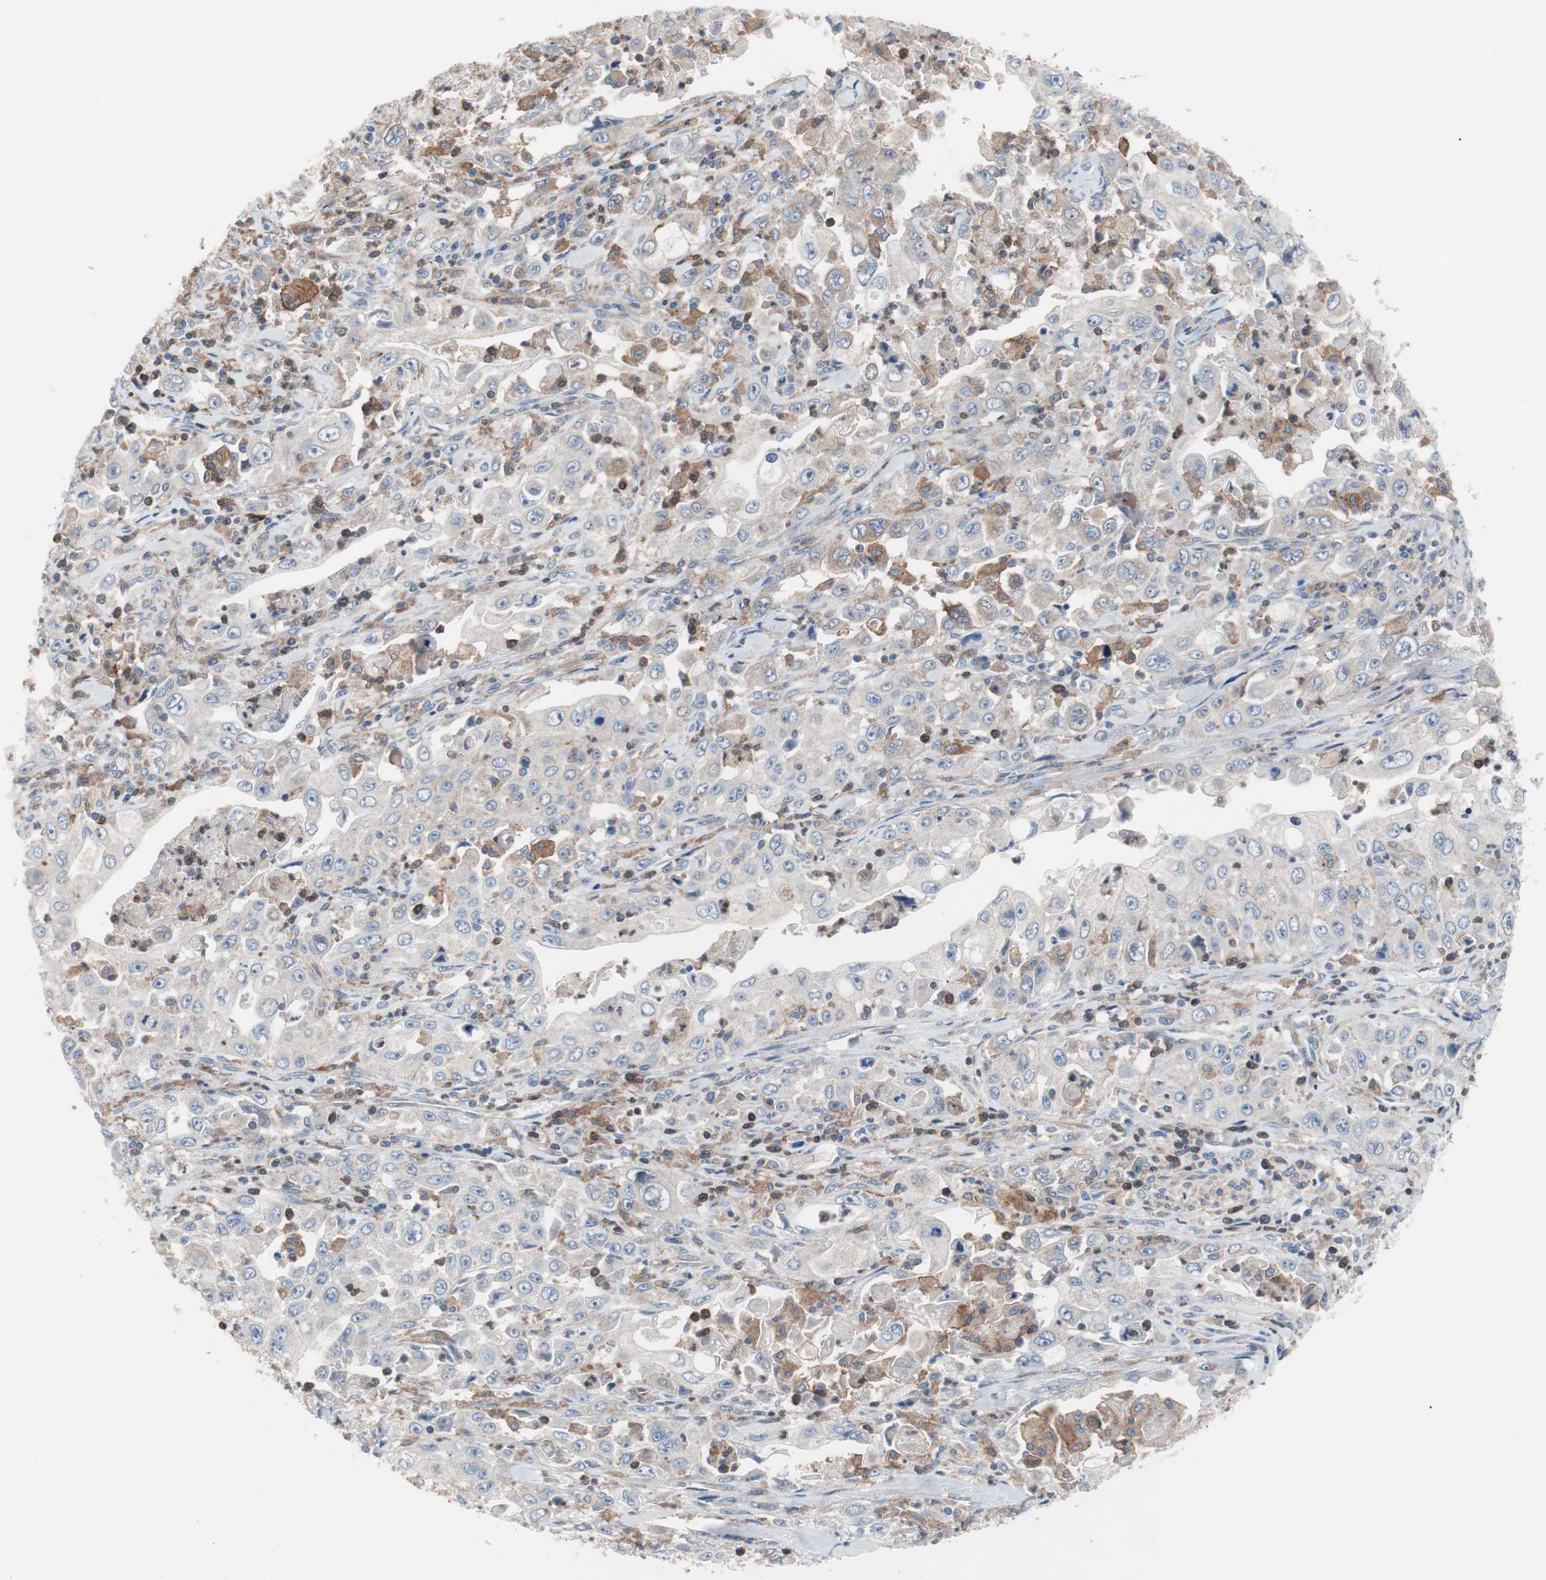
{"staining": {"intensity": "weak", "quantity": "25%-75%", "location": "cytoplasmic/membranous"}, "tissue": "pancreatic cancer", "cell_type": "Tumor cells", "image_type": "cancer", "snomed": [{"axis": "morphology", "description": "Adenocarcinoma, NOS"}, {"axis": "topography", "description": "Pancreas"}], "caption": "Human adenocarcinoma (pancreatic) stained with a protein marker exhibits weak staining in tumor cells.", "gene": "PIK3R1", "patient": {"sex": "male", "age": 70}}